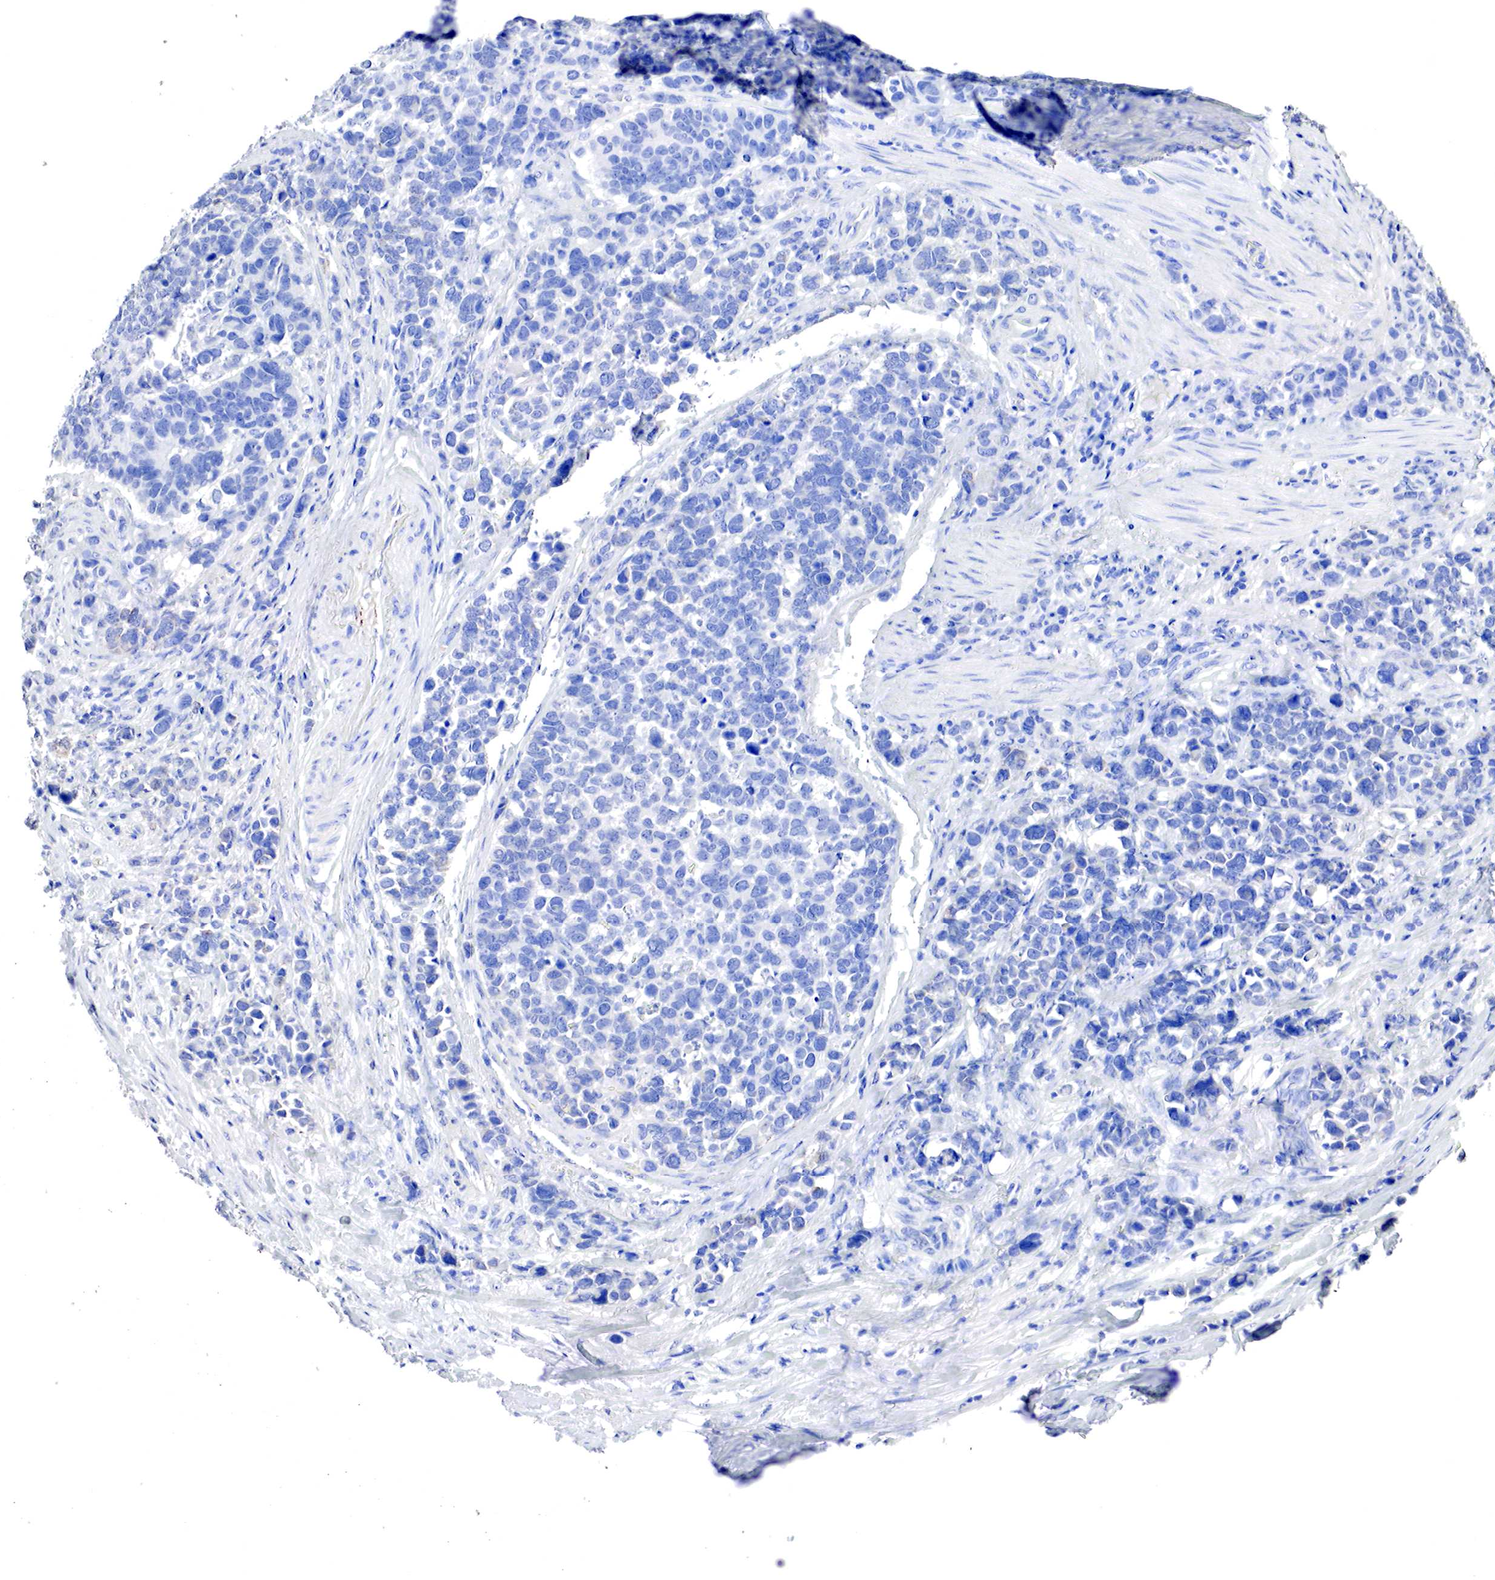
{"staining": {"intensity": "negative", "quantity": "none", "location": "none"}, "tissue": "stomach cancer", "cell_type": "Tumor cells", "image_type": "cancer", "snomed": [{"axis": "morphology", "description": "Adenocarcinoma, NOS"}, {"axis": "topography", "description": "Stomach, upper"}], "caption": "Immunohistochemical staining of human stomach adenocarcinoma demonstrates no significant staining in tumor cells. Brightfield microscopy of immunohistochemistry stained with DAB (3,3'-diaminobenzidine) (brown) and hematoxylin (blue), captured at high magnification.", "gene": "OTC", "patient": {"sex": "male", "age": 71}}